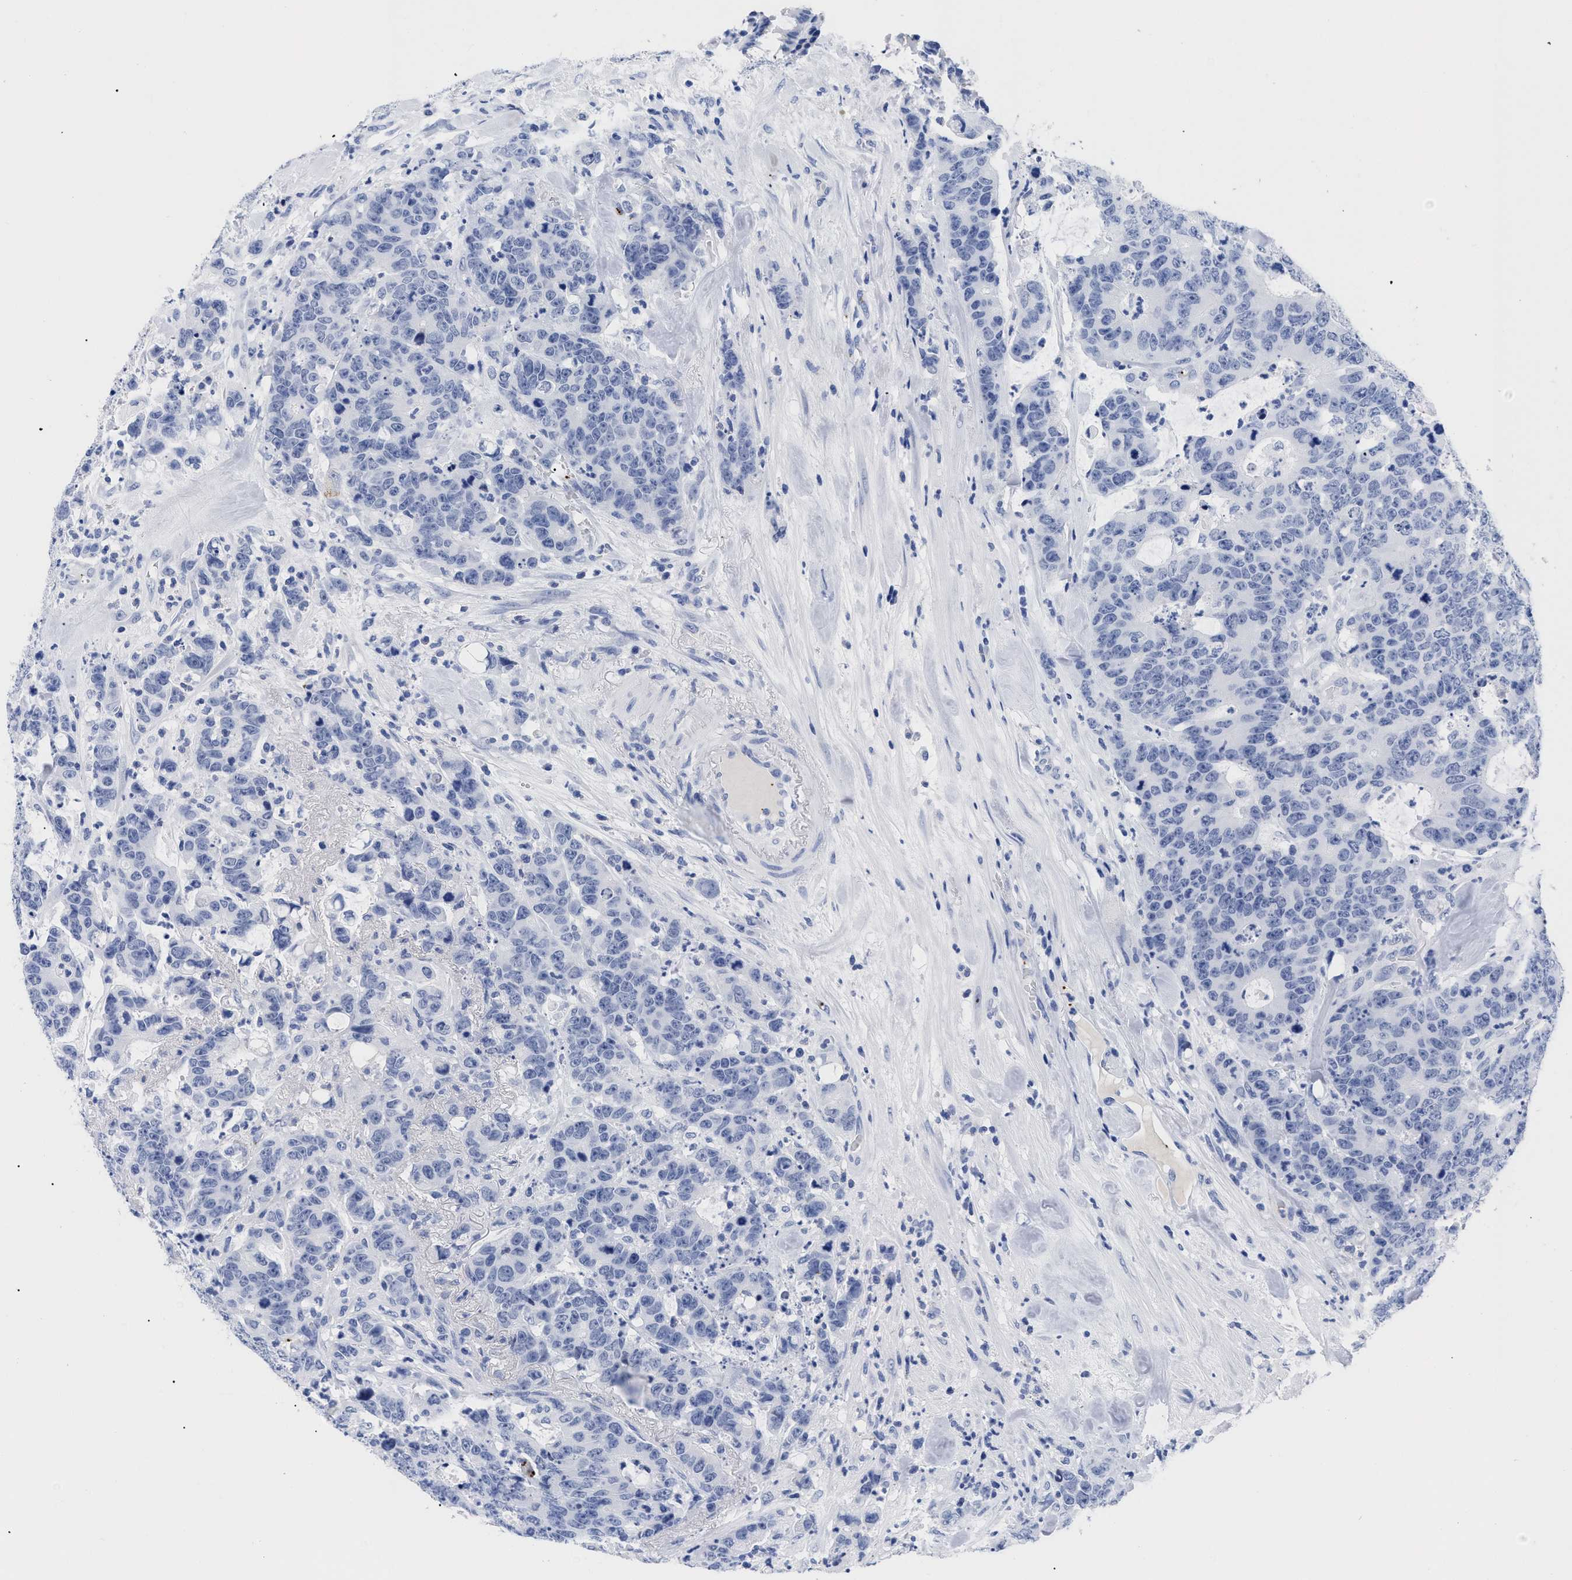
{"staining": {"intensity": "negative", "quantity": "none", "location": "none"}, "tissue": "colorectal cancer", "cell_type": "Tumor cells", "image_type": "cancer", "snomed": [{"axis": "morphology", "description": "Adenocarcinoma, NOS"}, {"axis": "topography", "description": "Colon"}], "caption": "This is a photomicrograph of immunohistochemistry staining of colorectal adenocarcinoma, which shows no expression in tumor cells.", "gene": "TREML1", "patient": {"sex": "female", "age": 86}}